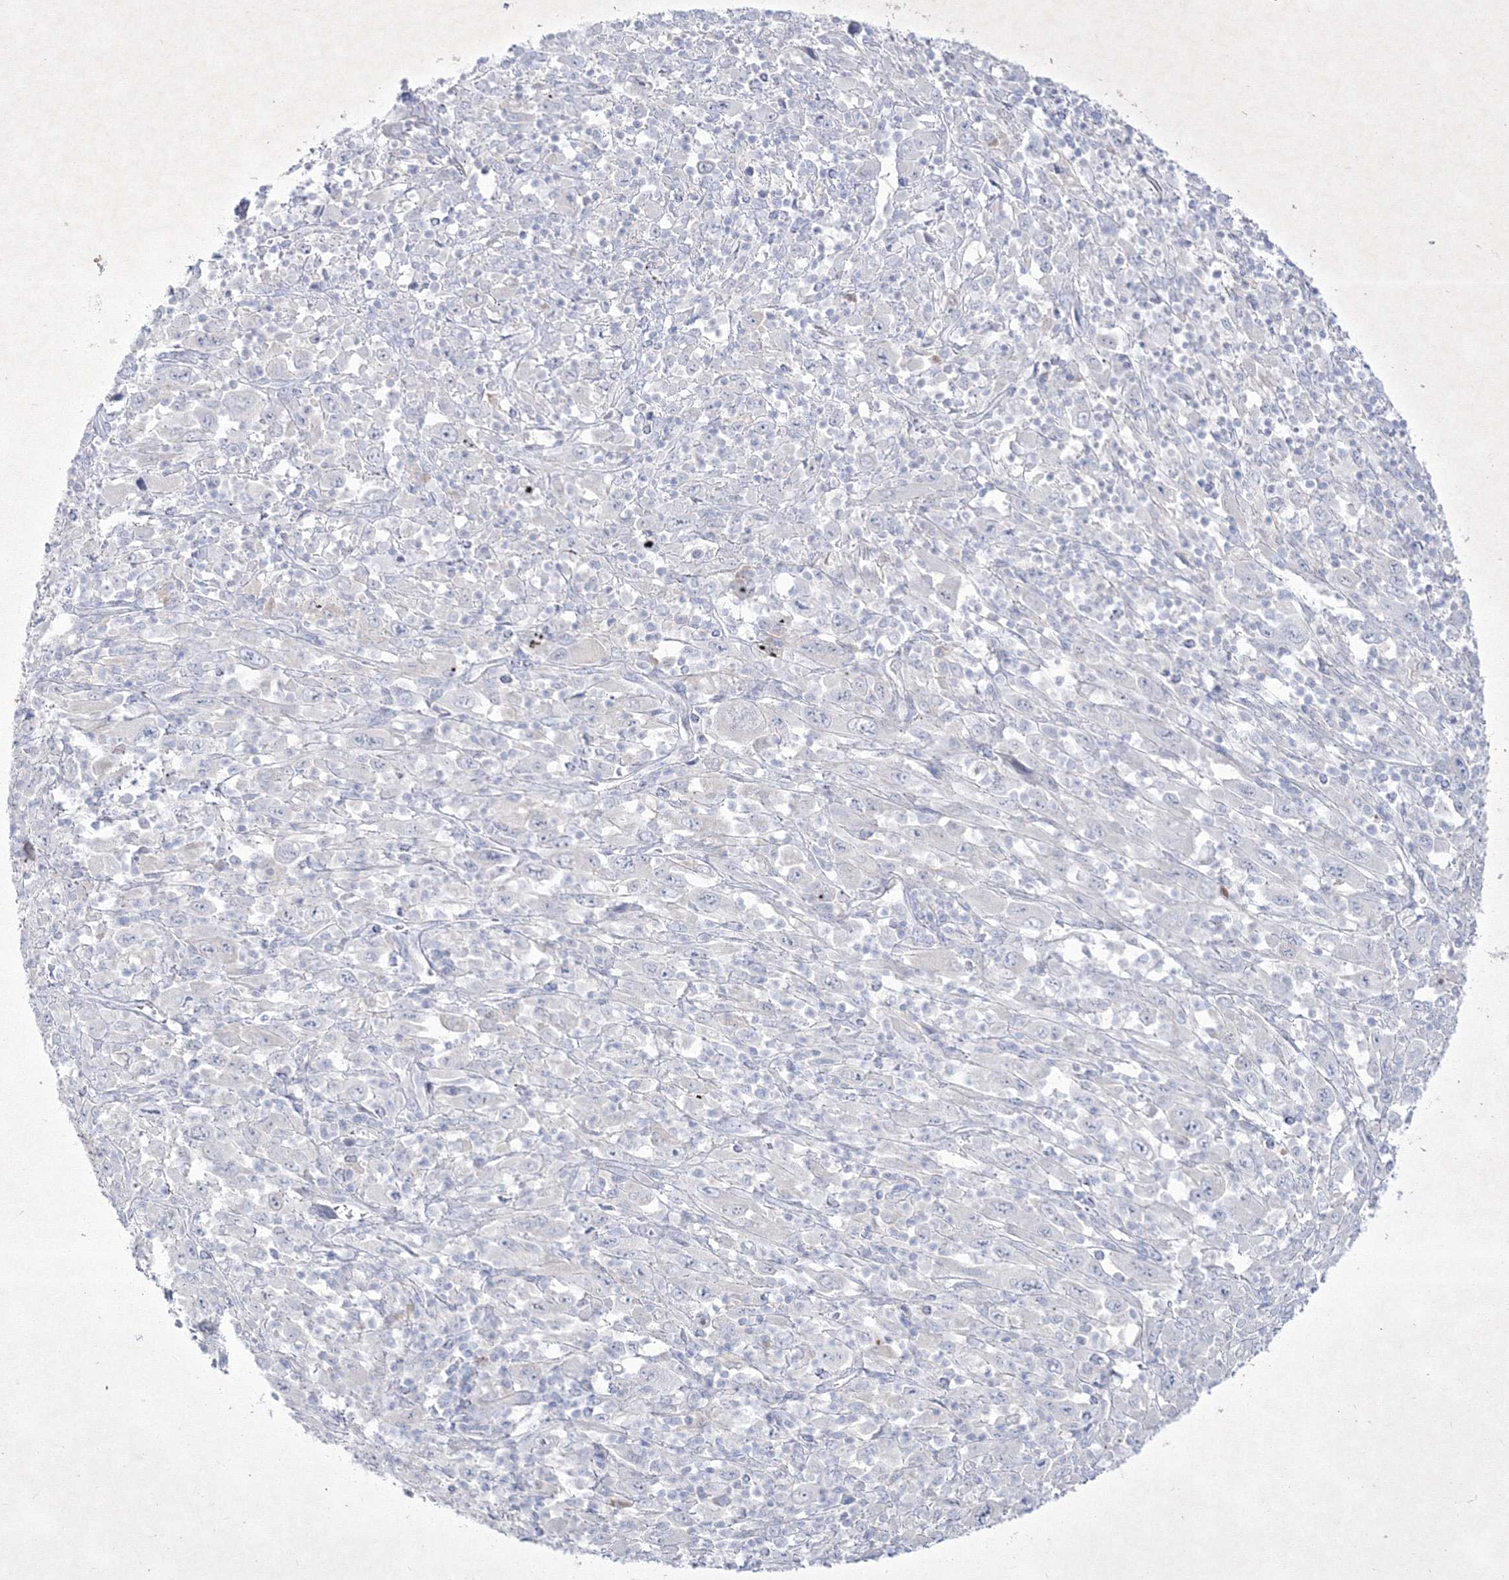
{"staining": {"intensity": "negative", "quantity": "none", "location": "none"}, "tissue": "melanoma", "cell_type": "Tumor cells", "image_type": "cancer", "snomed": [{"axis": "morphology", "description": "Malignant melanoma, Metastatic site"}, {"axis": "topography", "description": "Skin"}], "caption": "There is no significant staining in tumor cells of malignant melanoma (metastatic site). The staining was performed using DAB to visualize the protein expression in brown, while the nuclei were stained in blue with hematoxylin (Magnification: 20x).", "gene": "TMEM139", "patient": {"sex": "female", "age": 56}}